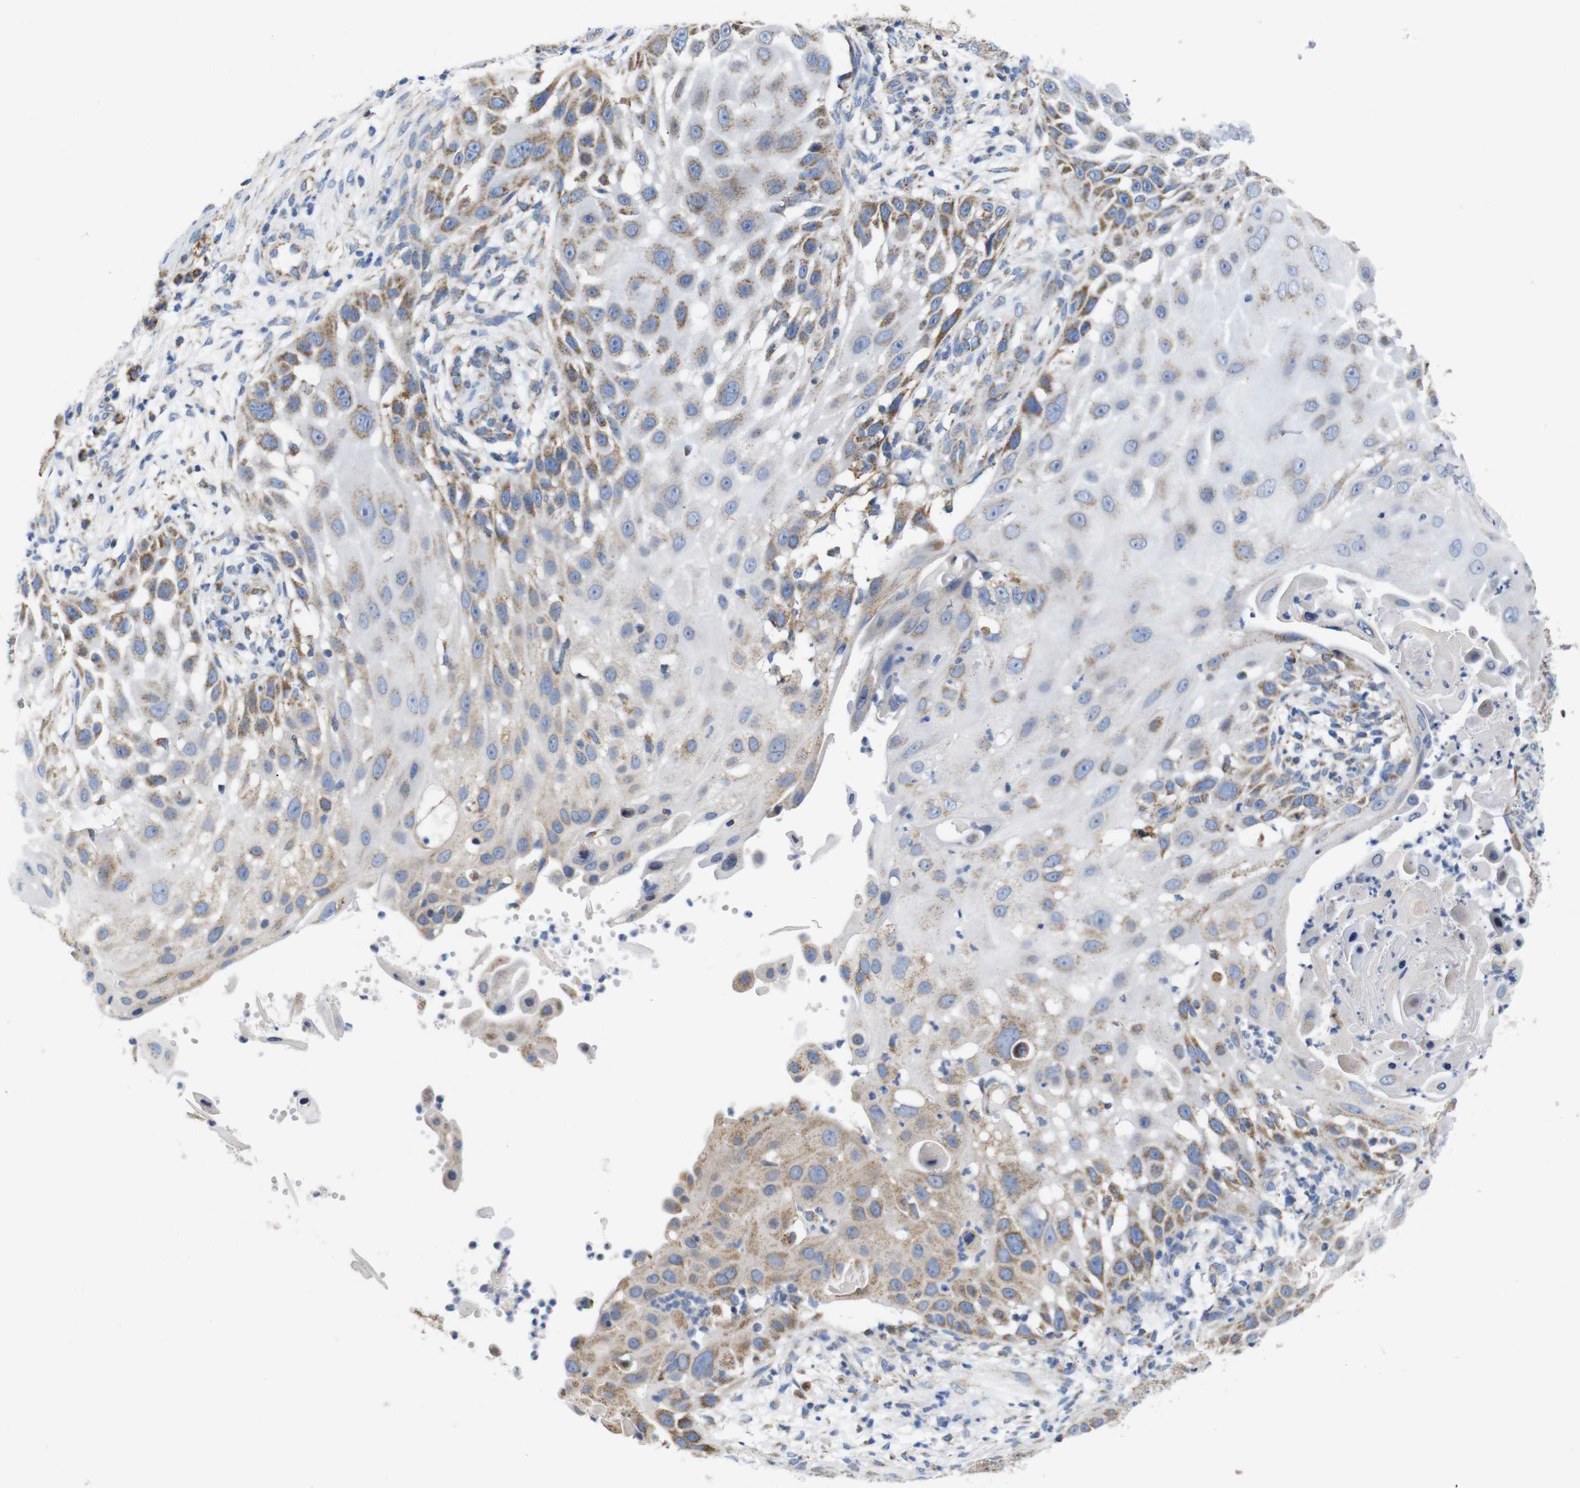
{"staining": {"intensity": "moderate", "quantity": "25%-75%", "location": "cytoplasmic/membranous"}, "tissue": "skin cancer", "cell_type": "Tumor cells", "image_type": "cancer", "snomed": [{"axis": "morphology", "description": "Squamous cell carcinoma, NOS"}, {"axis": "topography", "description": "Skin"}], "caption": "Protein analysis of skin squamous cell carcinoma tissue demonstrates moderate cytoplasmic/membranous staining in approximately 25%-75% of tumor cells.", "gene": "FAM171B", "patient": {"sex": "female", "age": 44}}